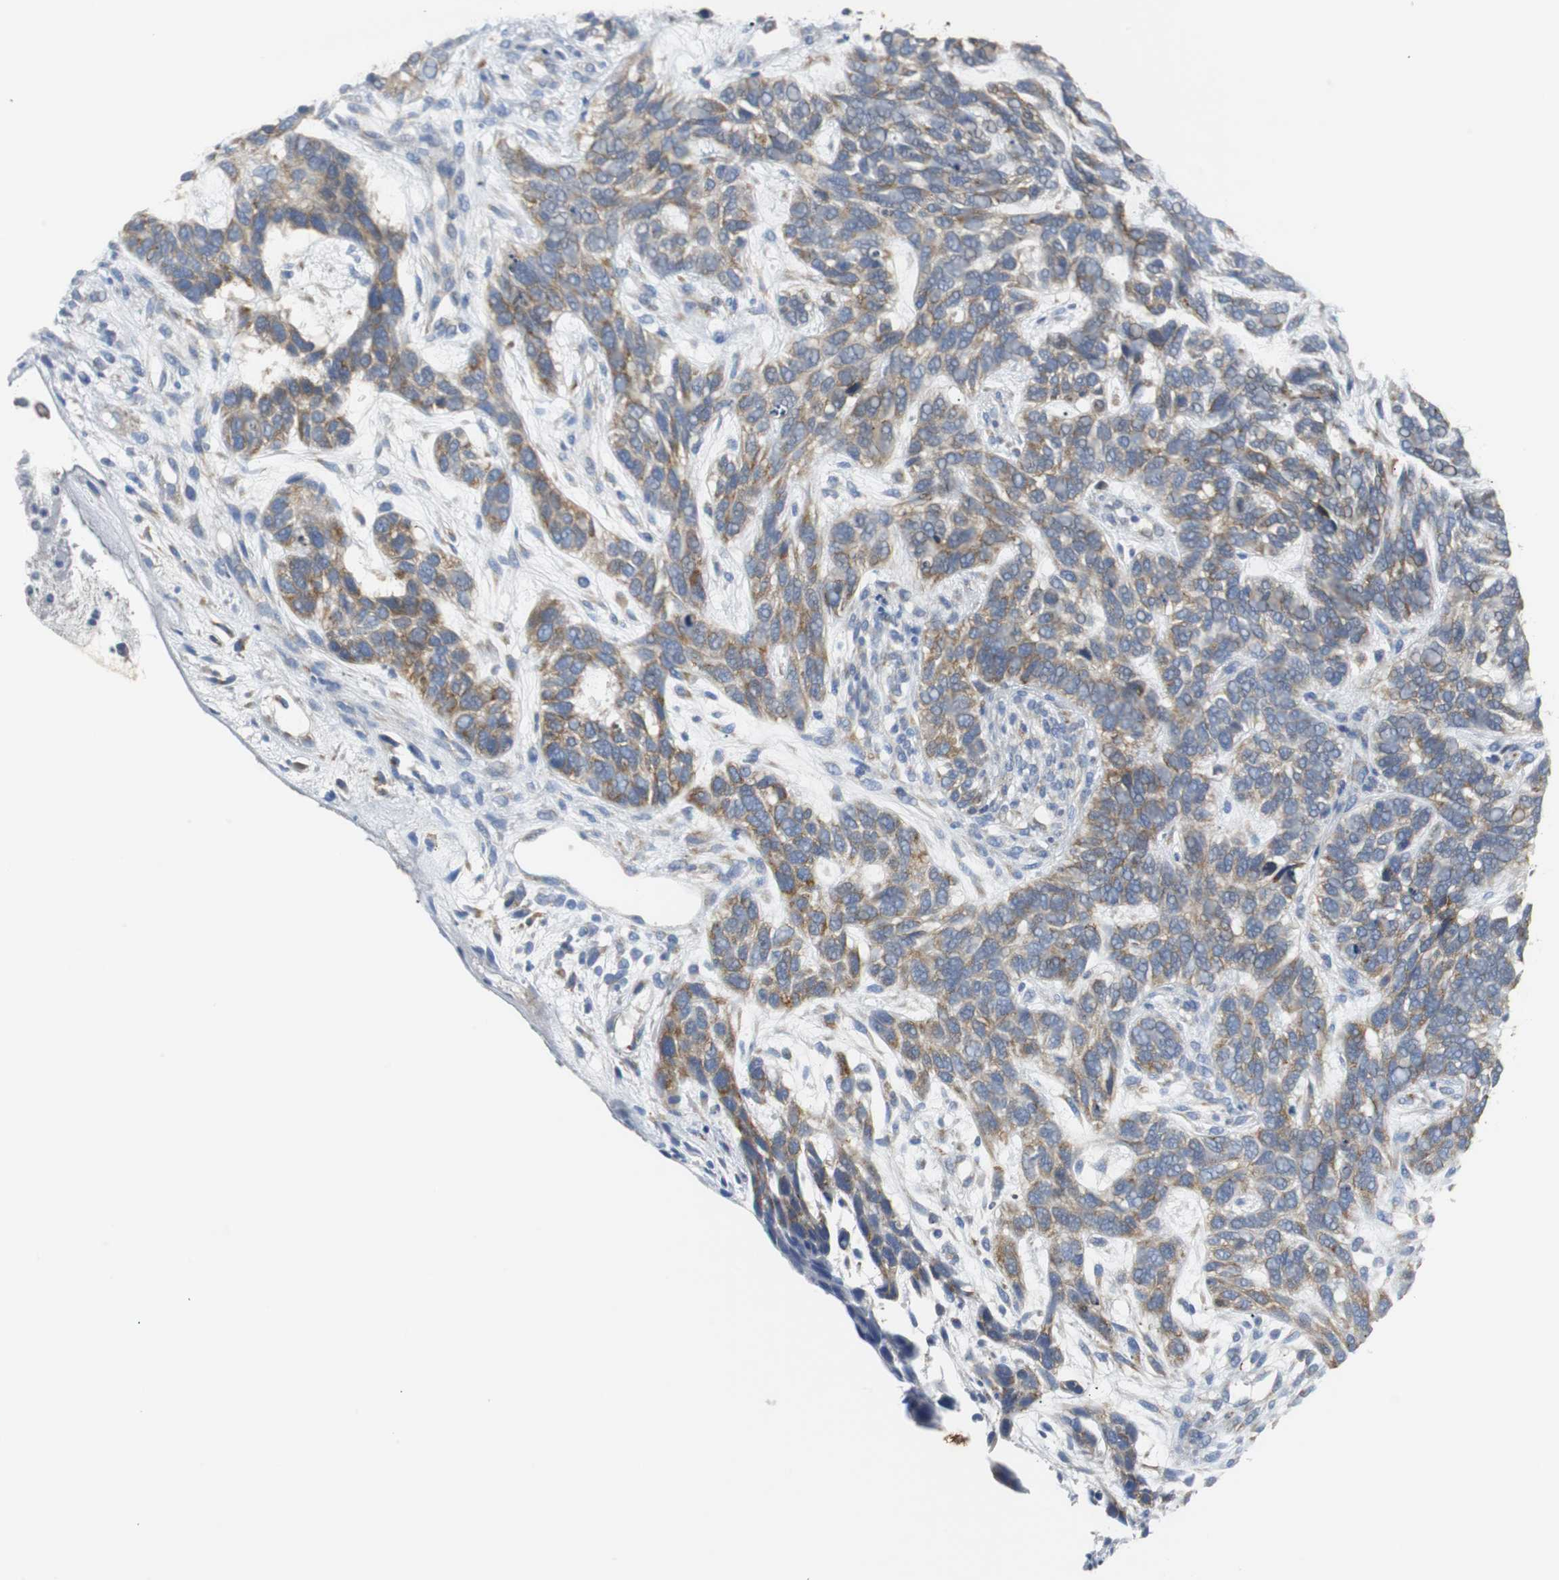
{"staining": {"intensity": "weak", "quantity": "25%-75%", "location": "cytoplasmic/membranous"}, "tissue": "skin cancer", "cell_type": "Tumor cells", "image_type": "cancer", "snomed": [{"axis": "morphology", "description": "Basal cell carcinoma"}, {"axis": "topography", "description": "Skin"}], "caption": "An image of skin cancer (basal cell carcinoma) stained for a protein shows weak cytoplasmic/membranous brown staining in tumor cells.", "gene": "PDIA4", "patient": {"sex": "male", "age": 87}}